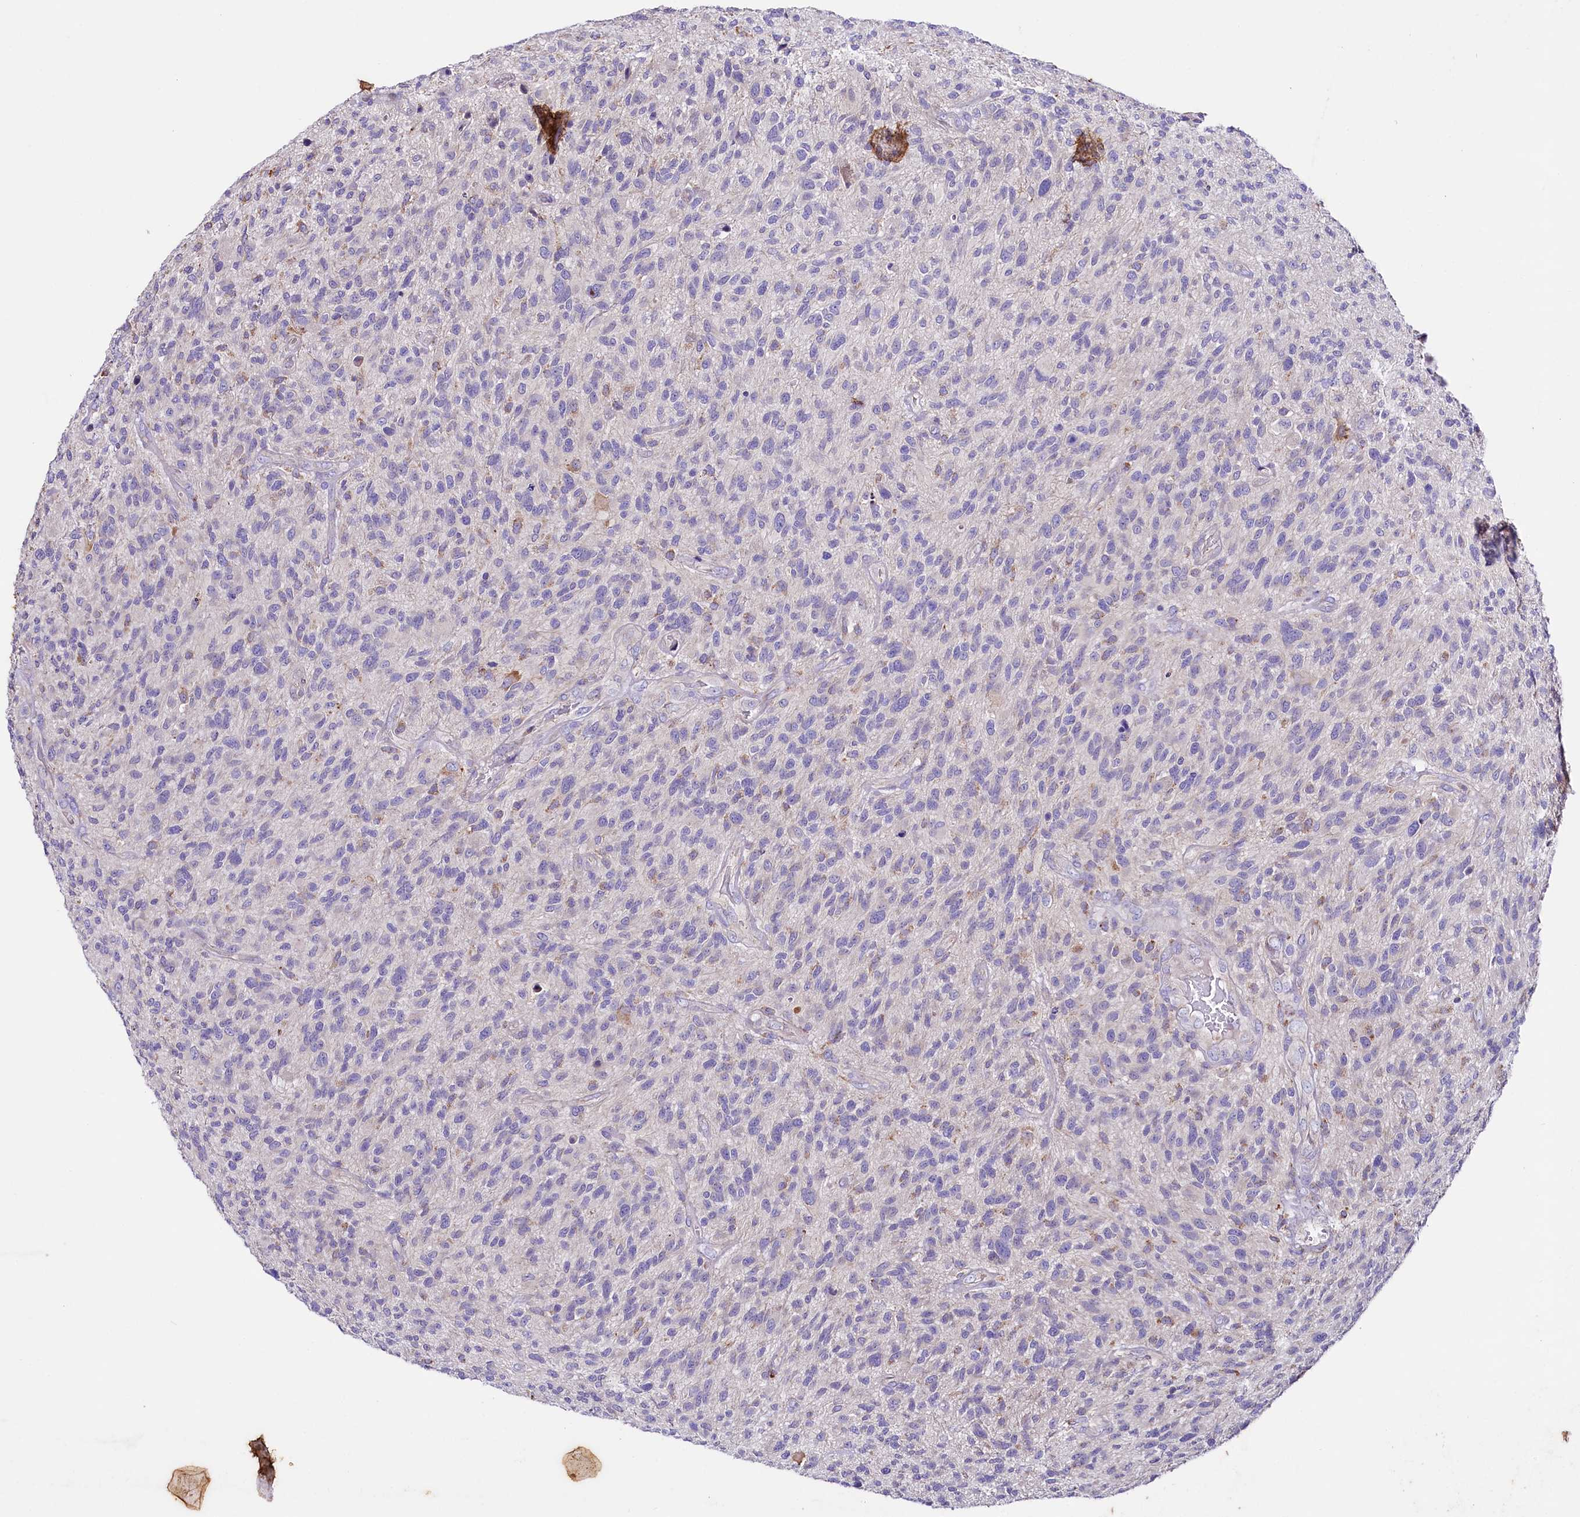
{"staining": {"intensity": "negative", "quantity": "none", "location": "none"}, "tissue": "glioma", "cell_type": "Tumor cells", "image_type": "cancer", "snomed": [{"axis": "morphology", "description": "Glioma, malignant, High grade"}, {"axis": "topography", "description": "Brain"}], "caption": "DAB immunohistochemical staining of human glioma demonstrates no significant staining in tumor cells.", "gene": "SACM1L", "patient": {"sex": "male", "age": 47}}